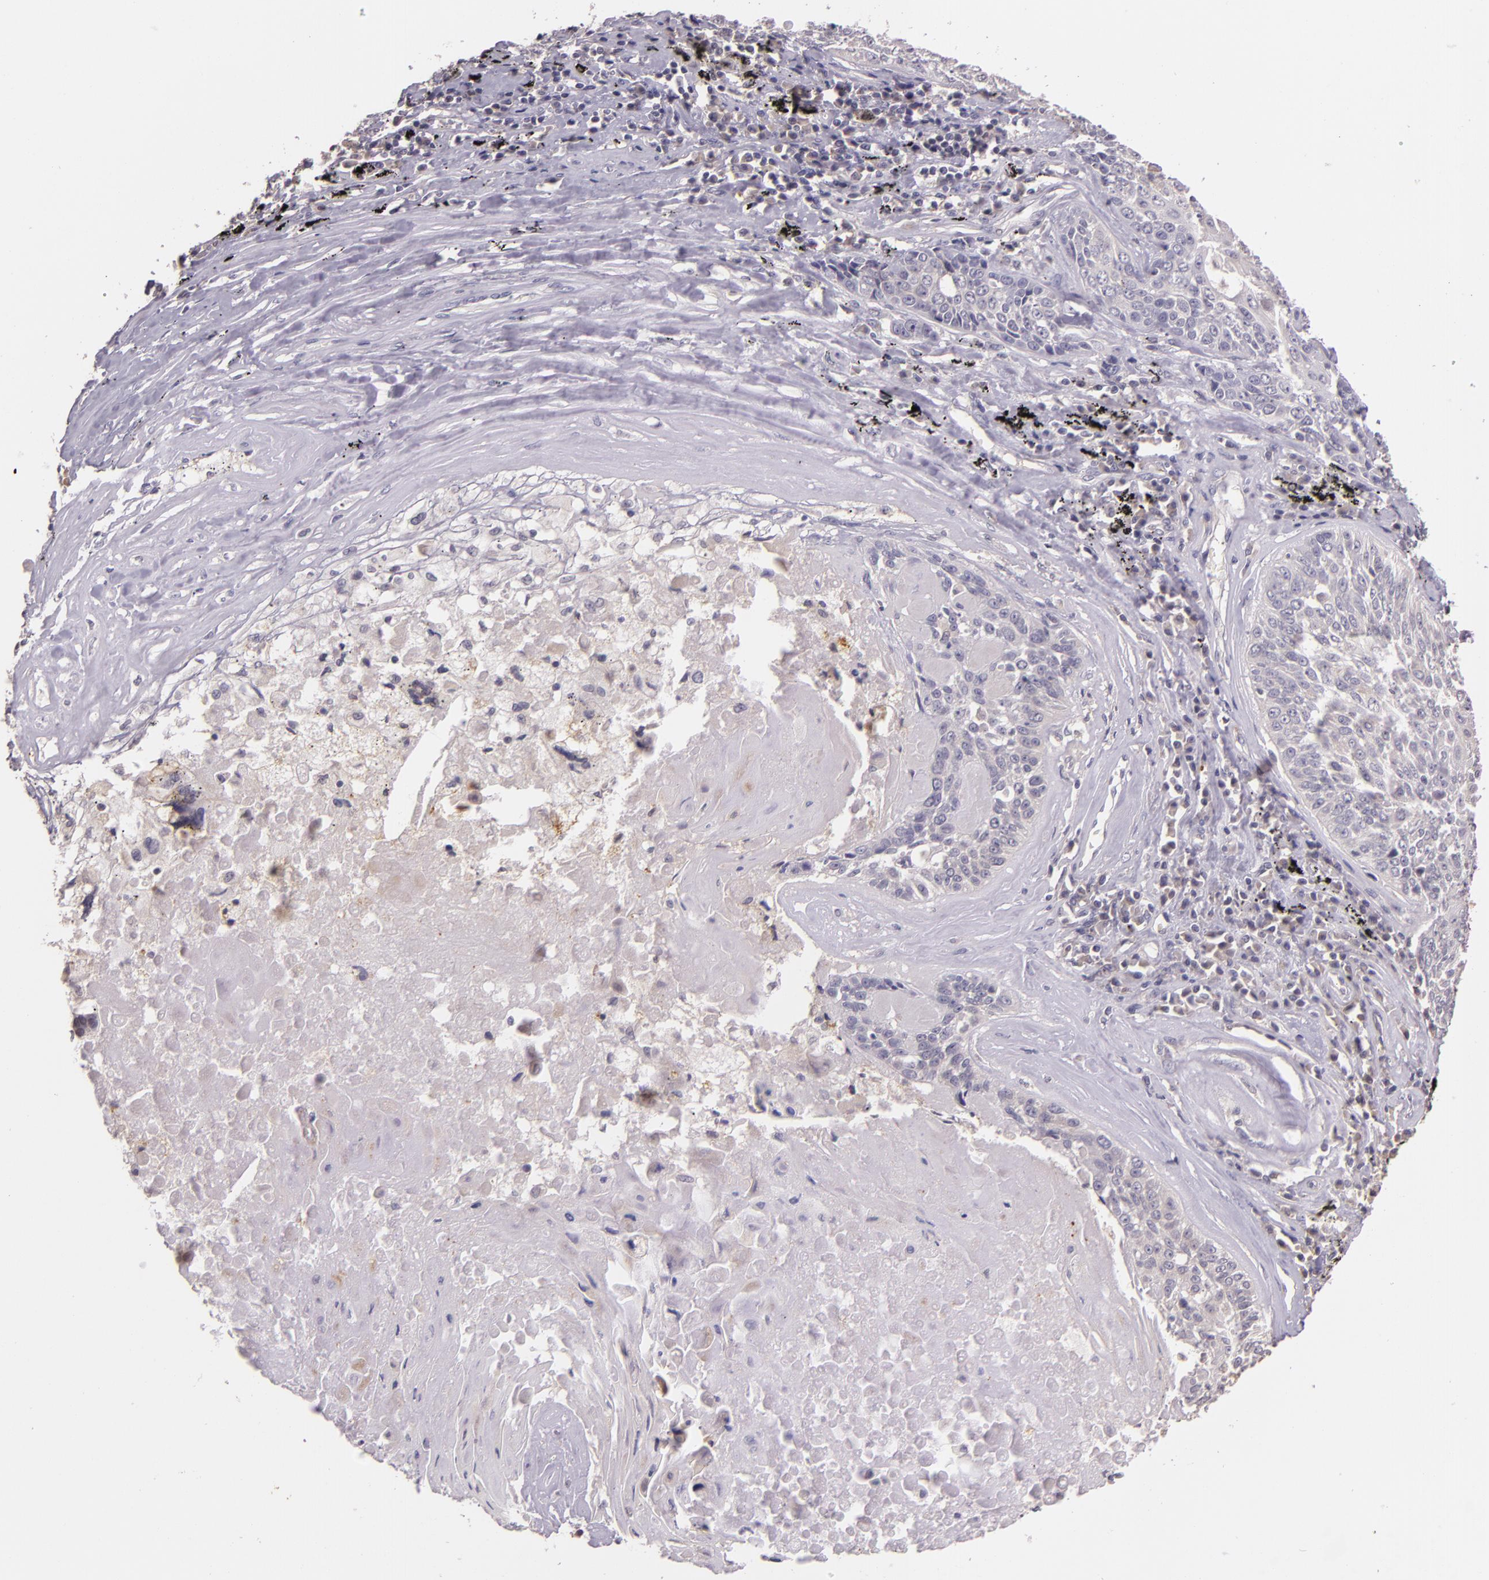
{"staining": {"intensity": "negative", "quantity": "none", "location": "none"}, "tissue": "lung cancer", "cell_type": "Tumor cells", "image_type": "cancer", "snomed": [{"axis": "morphology", "description": "Adenocarcinoma, NOS"}, {"axis": "topography", "description": "Lung"}], "caption": "Image shows no protein expression in tumor cells of lung cancer tissue. (DAB (3,3'-diaminobenzidine) IHC with hematoxylin counter stain).", "gene": "ARMH4", "patient": {"sex": "male", "age": 60}}